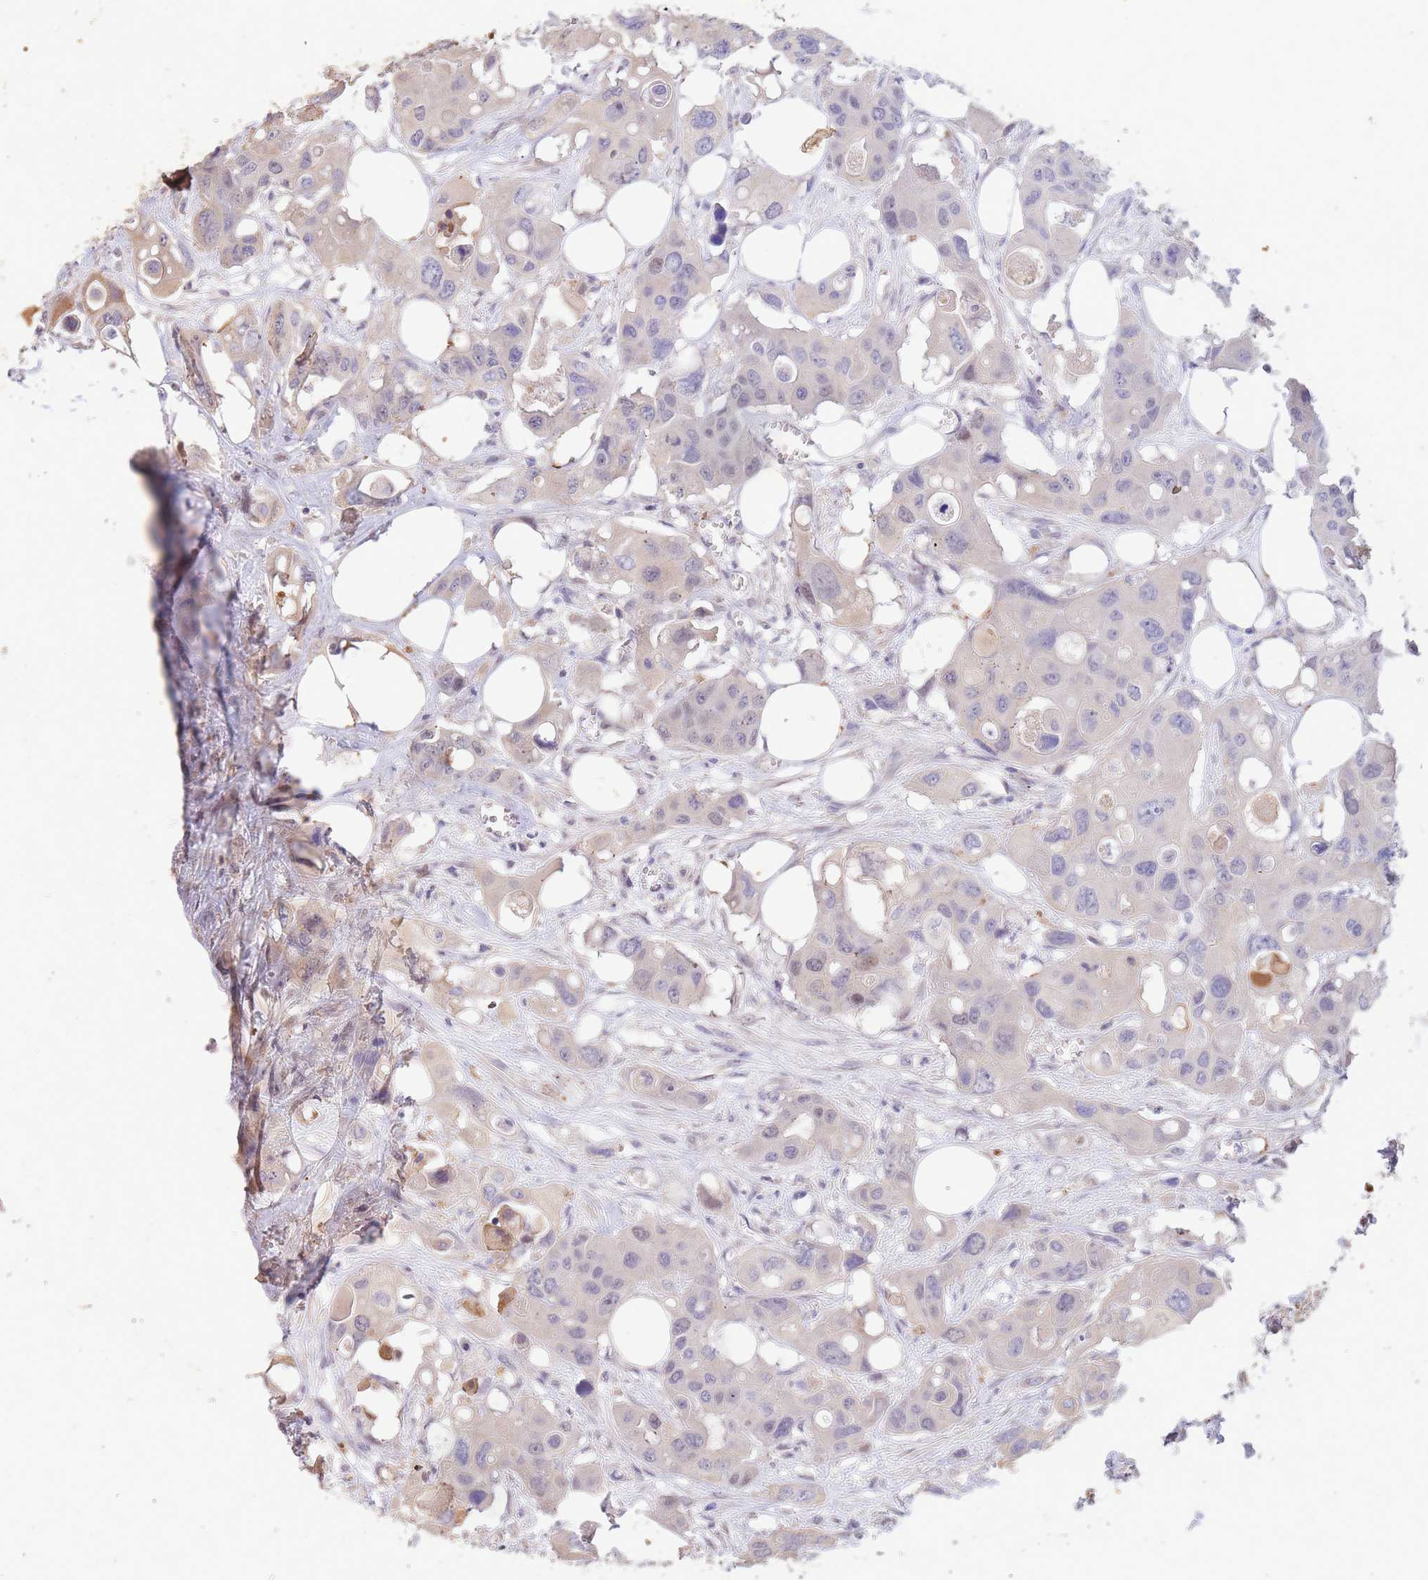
{"staining": {"intensity": "negative", "quantity": "none", "location": "none"}, "tissue": "colorectal cancer", "cell_type": "Tumor cells", "image_type": "cancer", "snomed": [{"axis": "morphology", "description": "Adenocarcinoma, NOS"}, {"axis": "topography", "description": "Colon"}], "caption": "Tumor cells show no significant positivity in colorectal cancer (adenocarcinoma).", "gene": "RGS14", "patient": {"sex": "male", "age": 77}}